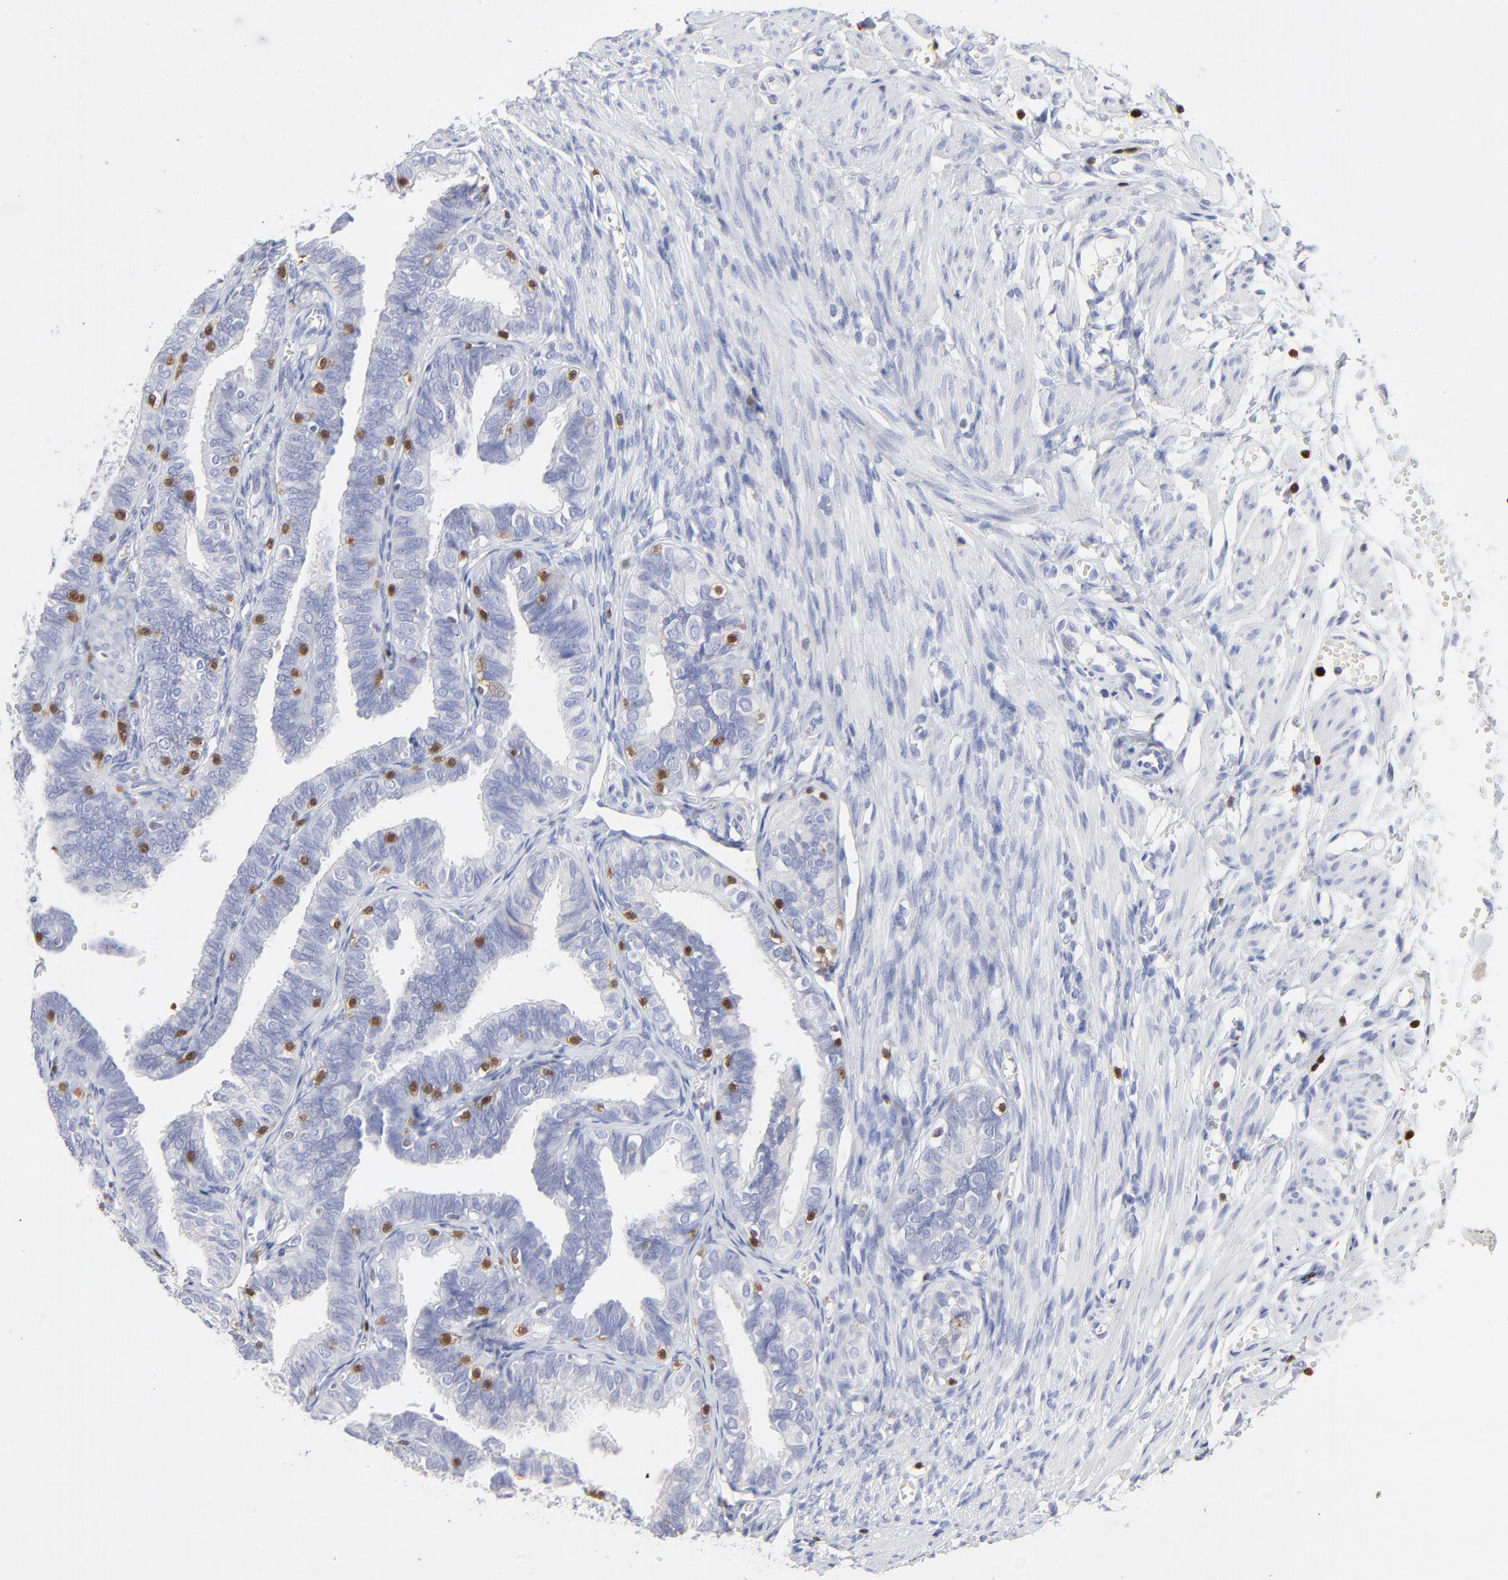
{"staining": {"intensity": "negative", "quantity": "none", "location": "none"}, "tissue": "fallopian tube", "cell_type": "Glandular cells", "image_type": "normal", "snomed": [{"axis": "morphology", "description": "Normal tissue, NOS"}, {"axis": "topography", "description": "Fallopian tube"}], "caption": "There is no significant staining in glandular cells of fallopian tube. Brightfield microscopy of immunohistochemistry (IHC) stained with DAB (3,3'-diaminobenzidine) (brown) and hematoxylin (blue), captured at high magnification.", "gene": "ZAP70", "patient": {"sex": "female", "age": 46}}